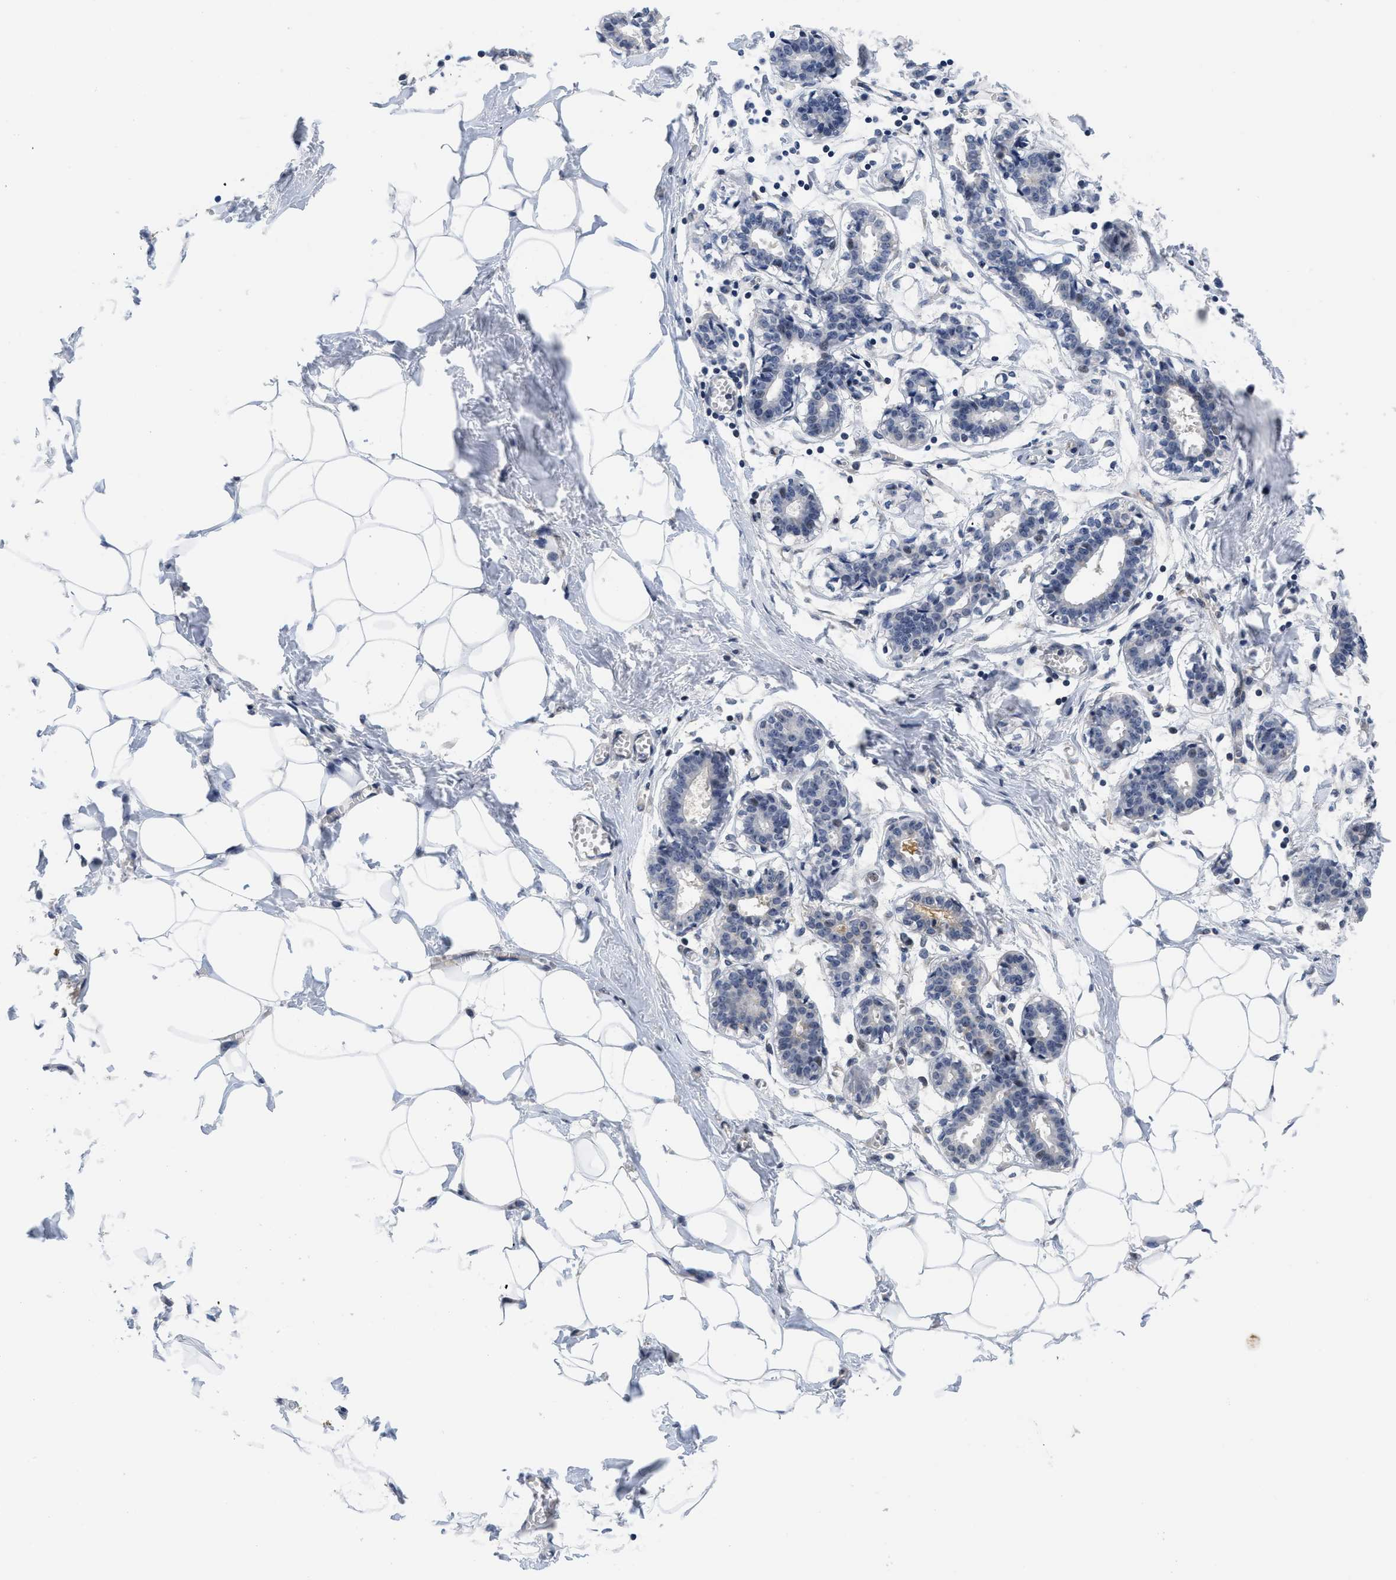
{"staining": {"intensity": "weak", "quantity": ">75%", "location": "nuclear"}, "tissue": "breast", "cell_type": "Adipocytes", "image_type": "normal", "snomed": [{"axis": "morphology", "description": "Normal tissue, NOS"}, {"axis": "topography", "description": "Breast"}], "caption": "A brown stain labels weak nuclear positivity of a protein in adipocytes of unremarkable human breast. (DAB = brown stain, brightfield microscopy at high magnification).", "gene": "HIF1A", "patient": {"sex": "female", "age": 27}}